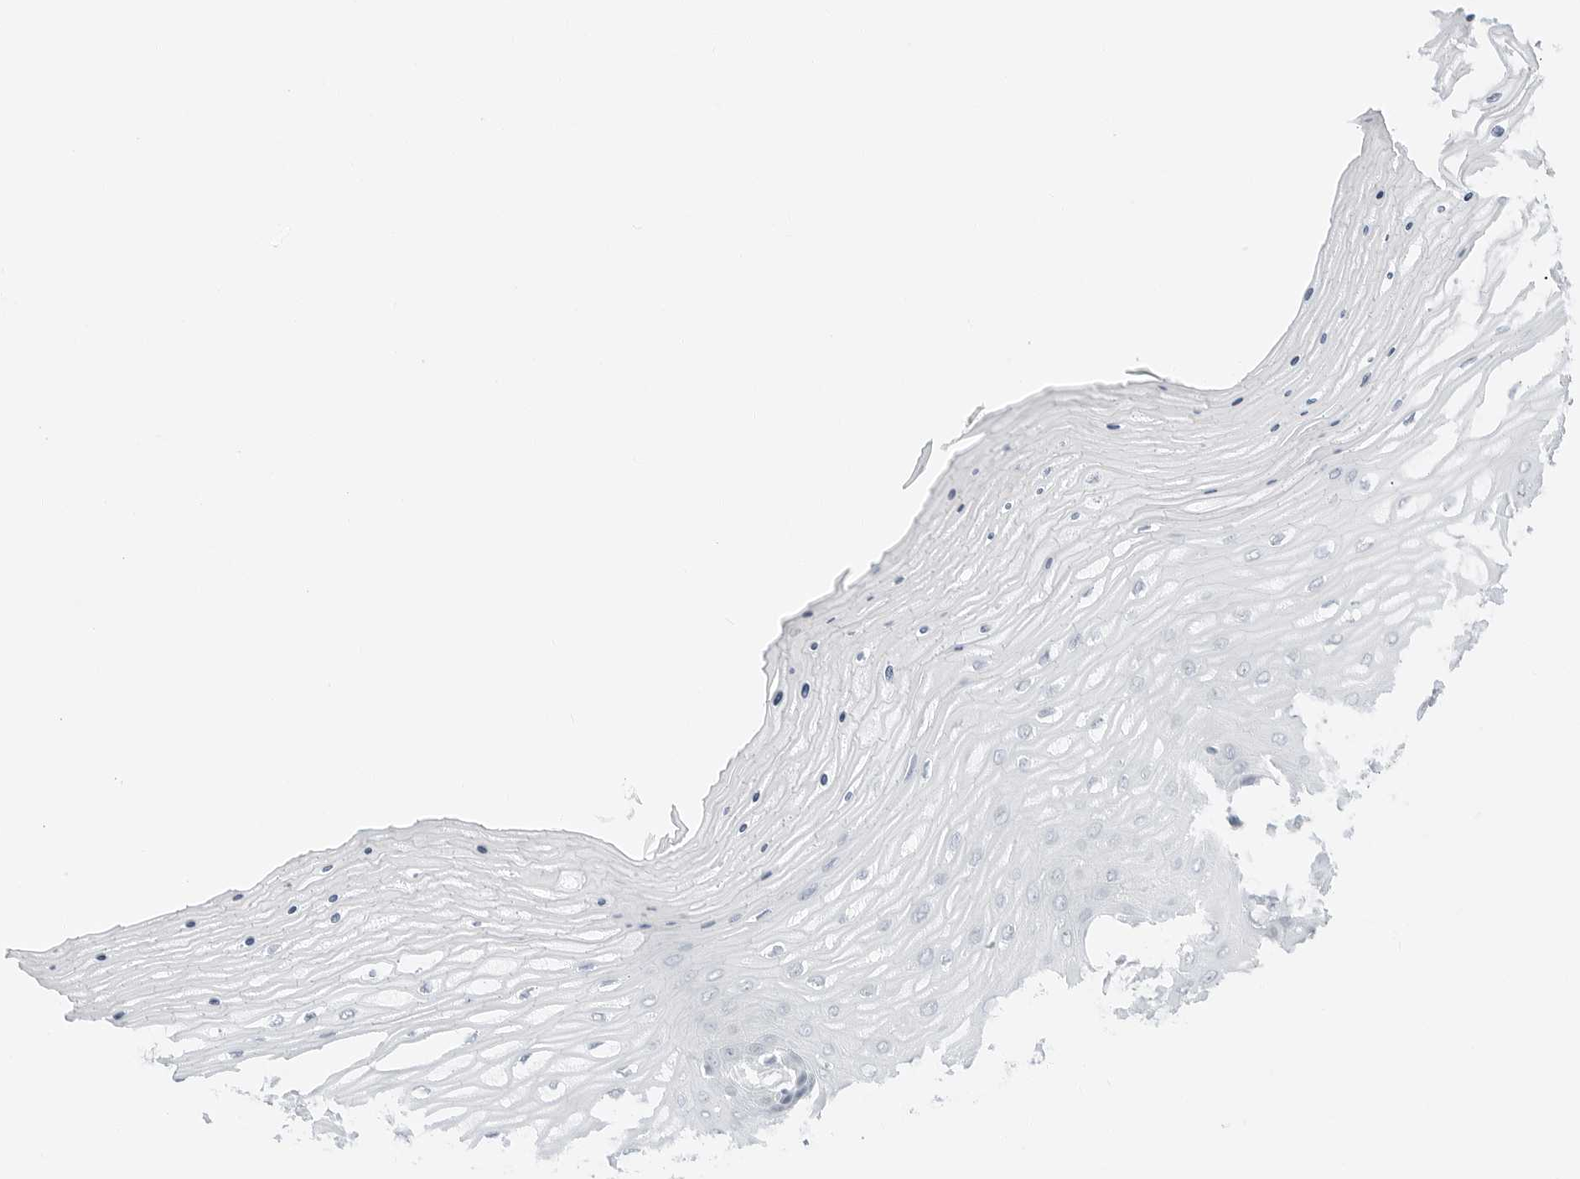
{"staining": {"intensity": "negative", "quantity": "none", "location": "none"}, "tissue": "cervix", "cell_type": "Glandular cells", "image_type": "normal", "snomed": [{"axis": "morphology", "description": "Normal tissue, NOS"}, {"axis": "topography", "description": "Cervix"}], "caption": "High power microscopy micrograph of an IHC histopathology image of benign cervix, revealing no significant positivity in glandular cells. Nuclei are stained in blue.", "gene": "CCSAP", "patient": {"sex": "female", "age": 55}}